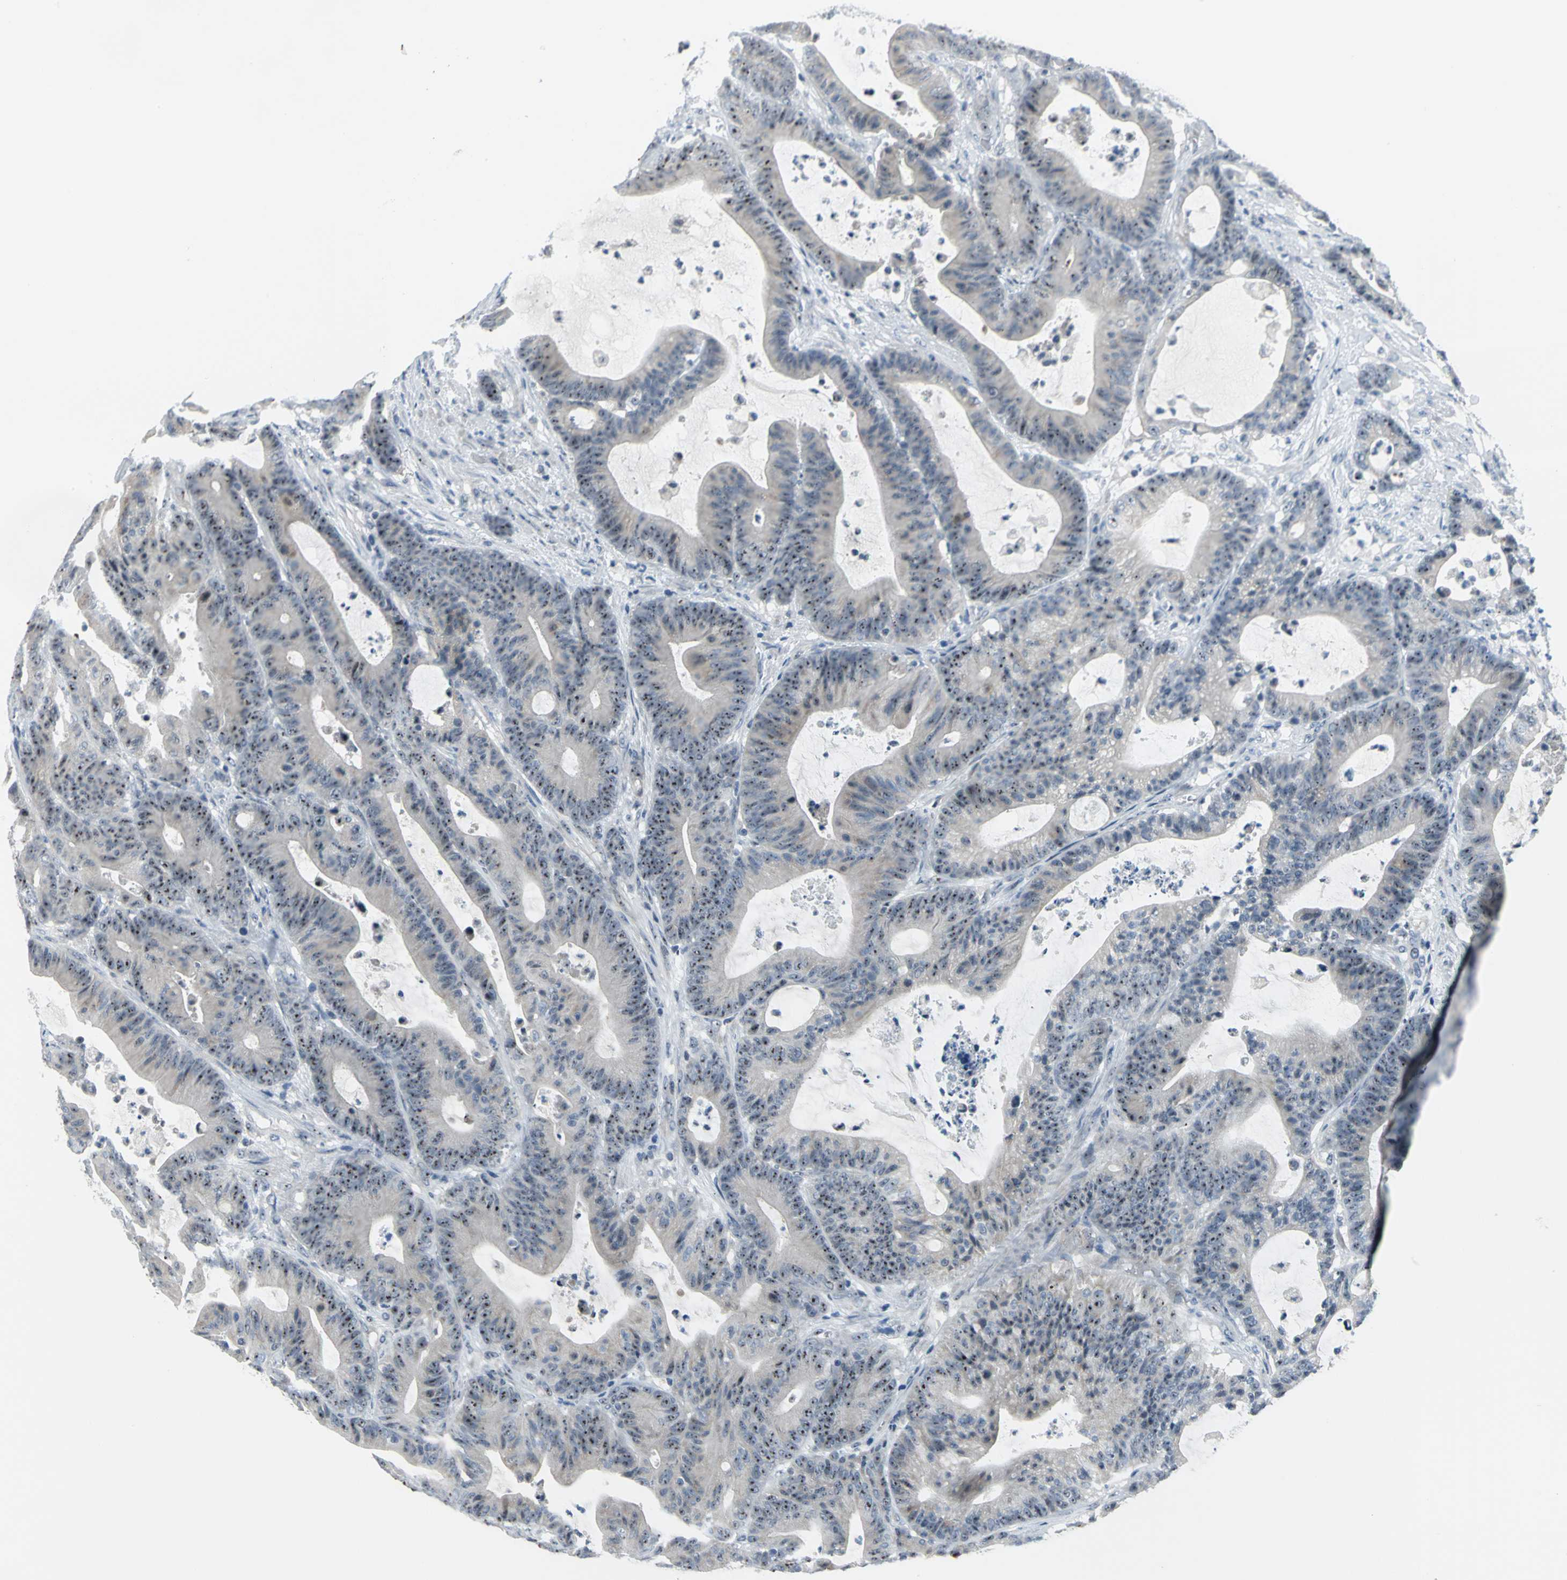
{"staining": {"intensity": "strong", "quantity": ">75%", "location": "nuclear"}, "tissue": "colorectal cancer", "cell_type": "Tumor cells", "image_type": "cancer", "snomed": [{"axis": "morphology", "description": "Adenocarcinoma, NOS"}, {"axis": "topography", "description": "Colon"}], "caption": "There is high levels of strong nuclear staining in tumor cells of adenocarcinoma (colorectal), as demonstrated by immunohistochemical staining (brown color).", "gene": "MYBBP1A", "patient": {"sex": "female", "age": 84}}